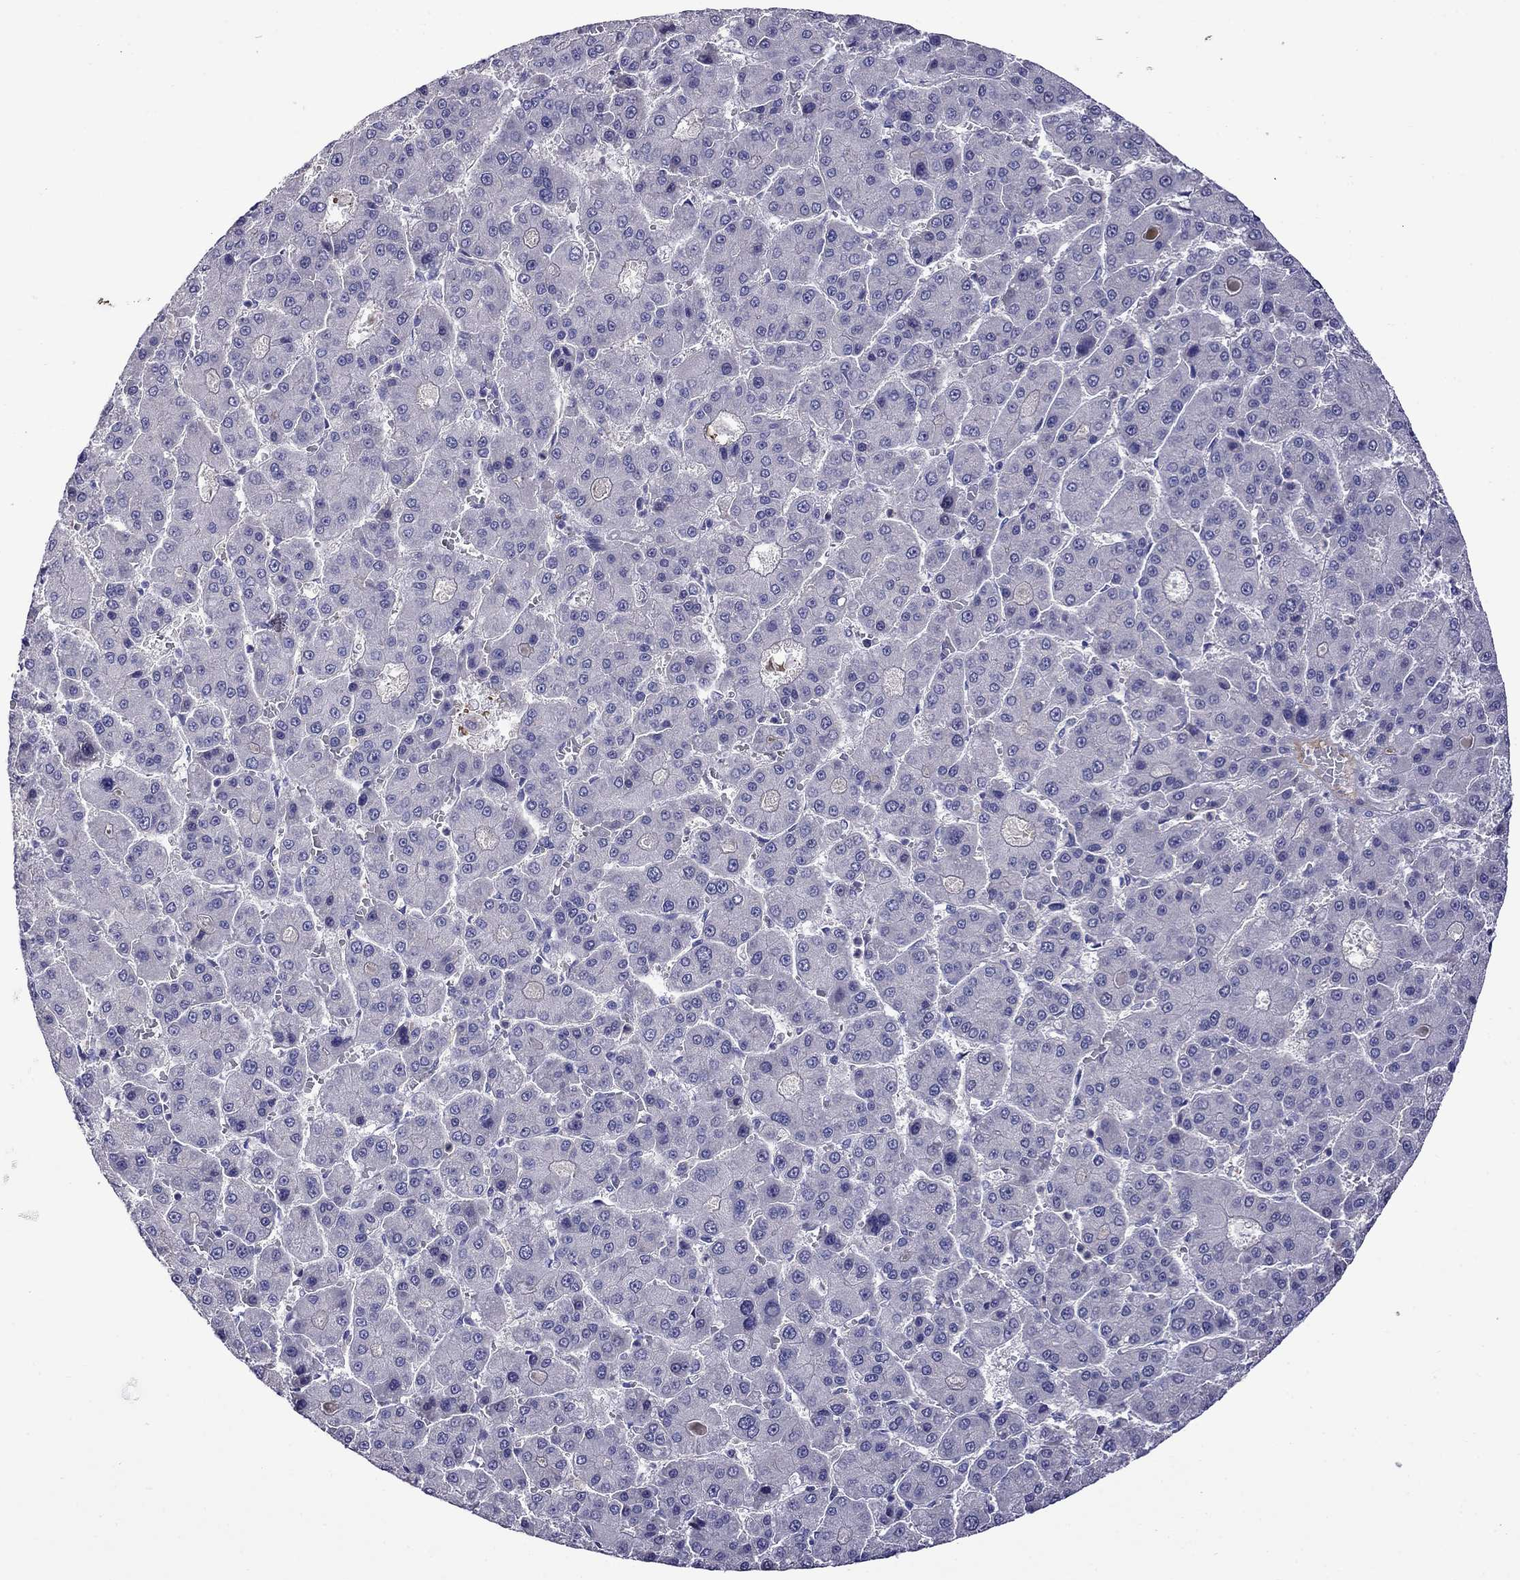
{"staining": {"intensity": "negative", "quantity": "none", "location": "none"}, "tissue": "liver cancer", "cell_type": "Tumor cells", "image_type": "cancer", "snomed": [{"axis": "morphology", "description": "Carcinoma, Hepatocellular, NOS"}, {"axis": "topography", "description": "Liver"}], "caption": "Liver cancer stained for a protein using immunohistochemistry (IHC) demonstrates no expression tumor cells.", "gene": "STAR", "patient": {"sex": "male", "age": 70}}